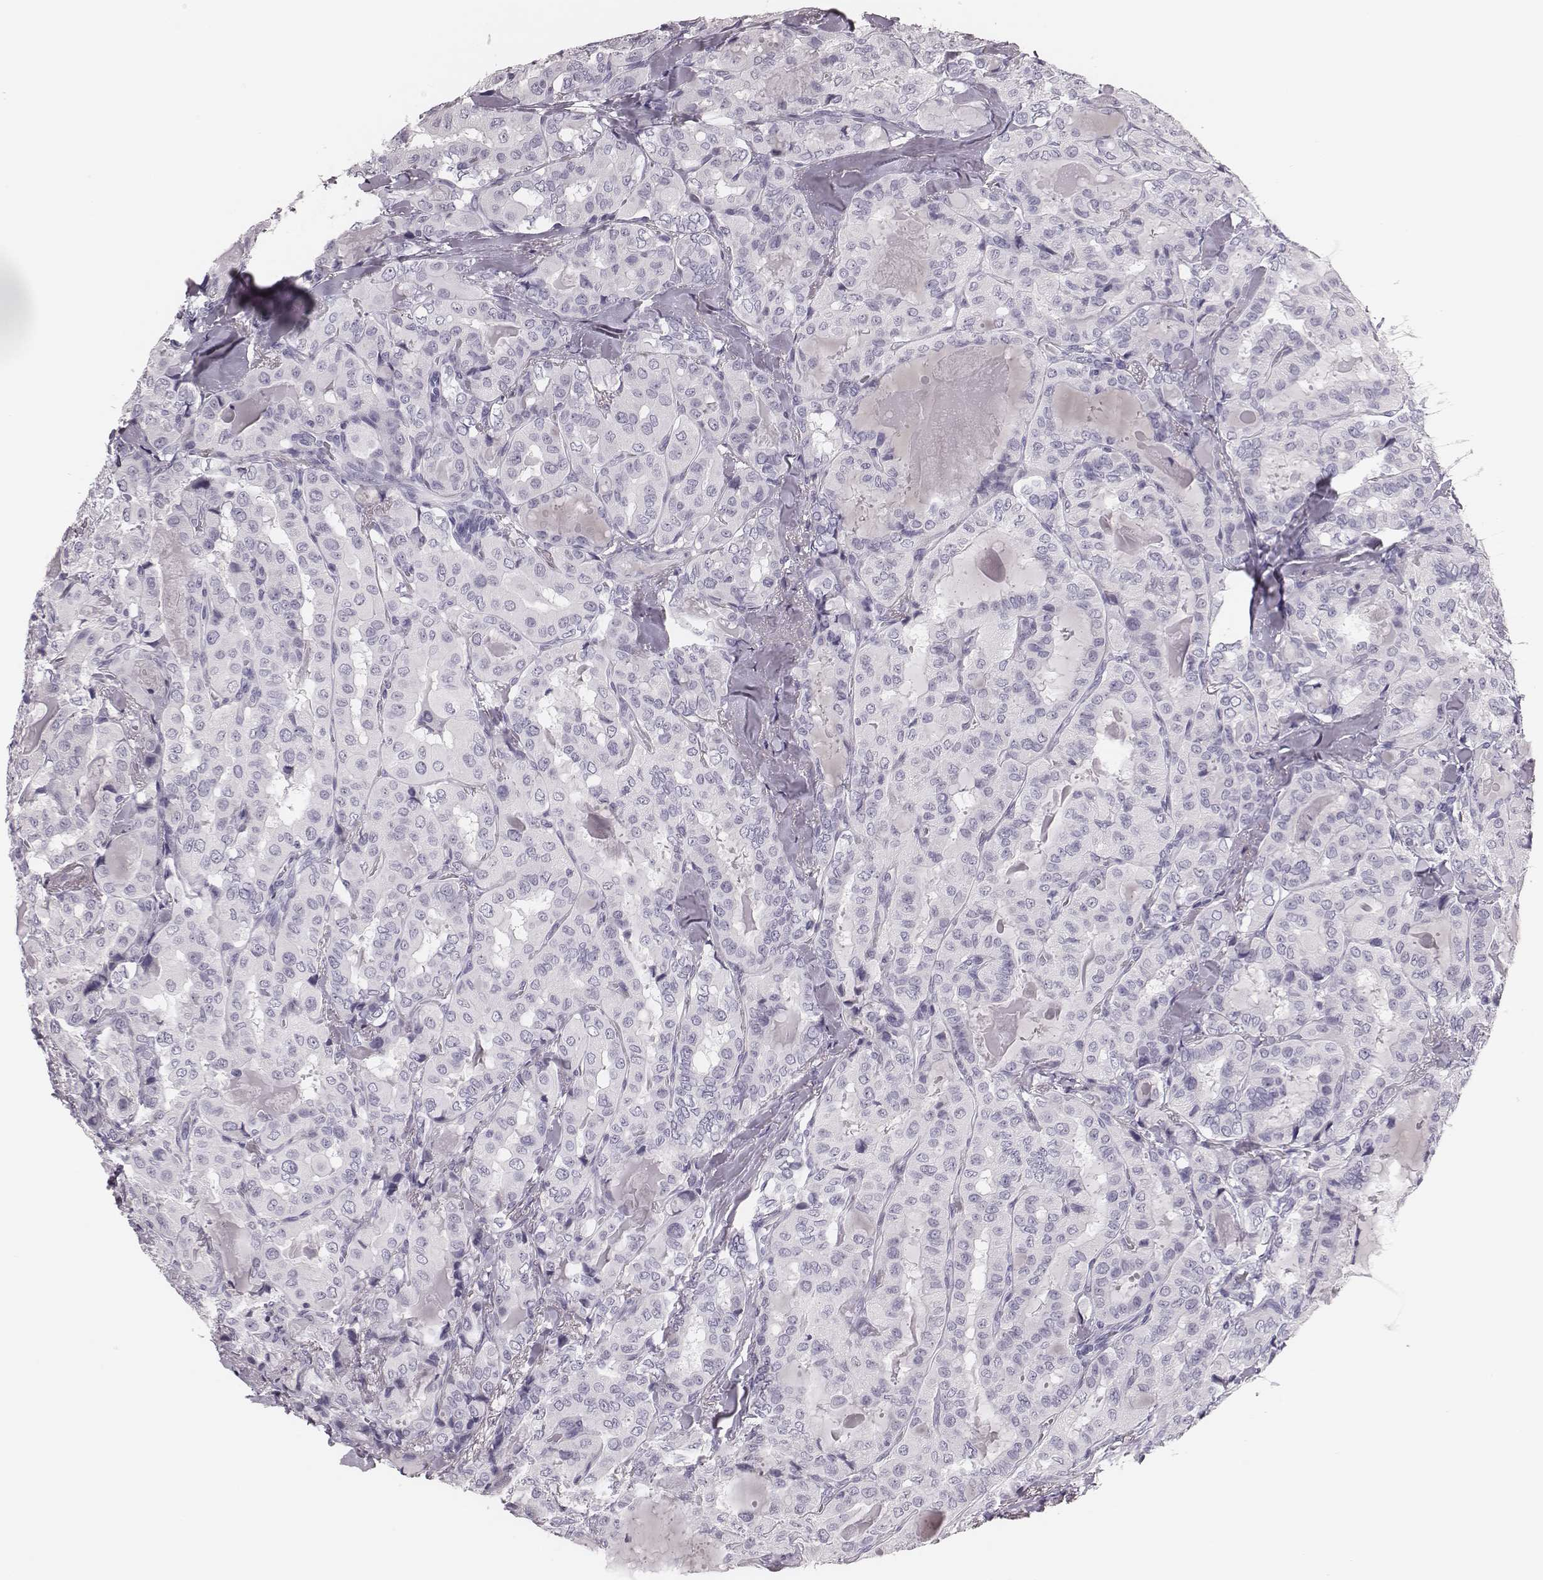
{"staining": {"intensity": "negative", "quantity": "none", "location": "none"}, "tissue": "thyroid cancer", "cell_type": "Tumor cells", "image_type": "cancer", "snomed": [{"axis": "morphology", "description": "Papillary adenocarcinoma, NOS"}, {"axis": "topography", "description": "Thyroid gland"}], "caption": "DAB (3,3'-diaminobenzidine) immunohistochemical staining of human thyroid cancer (papillary adenocarcinoma) demonstrates no significant expression in tumor cells. (DAB immunohistochemistry (IHC), high magnification).", "gene": "CSH1", "patient": {"sex": "female", "age": 41}}